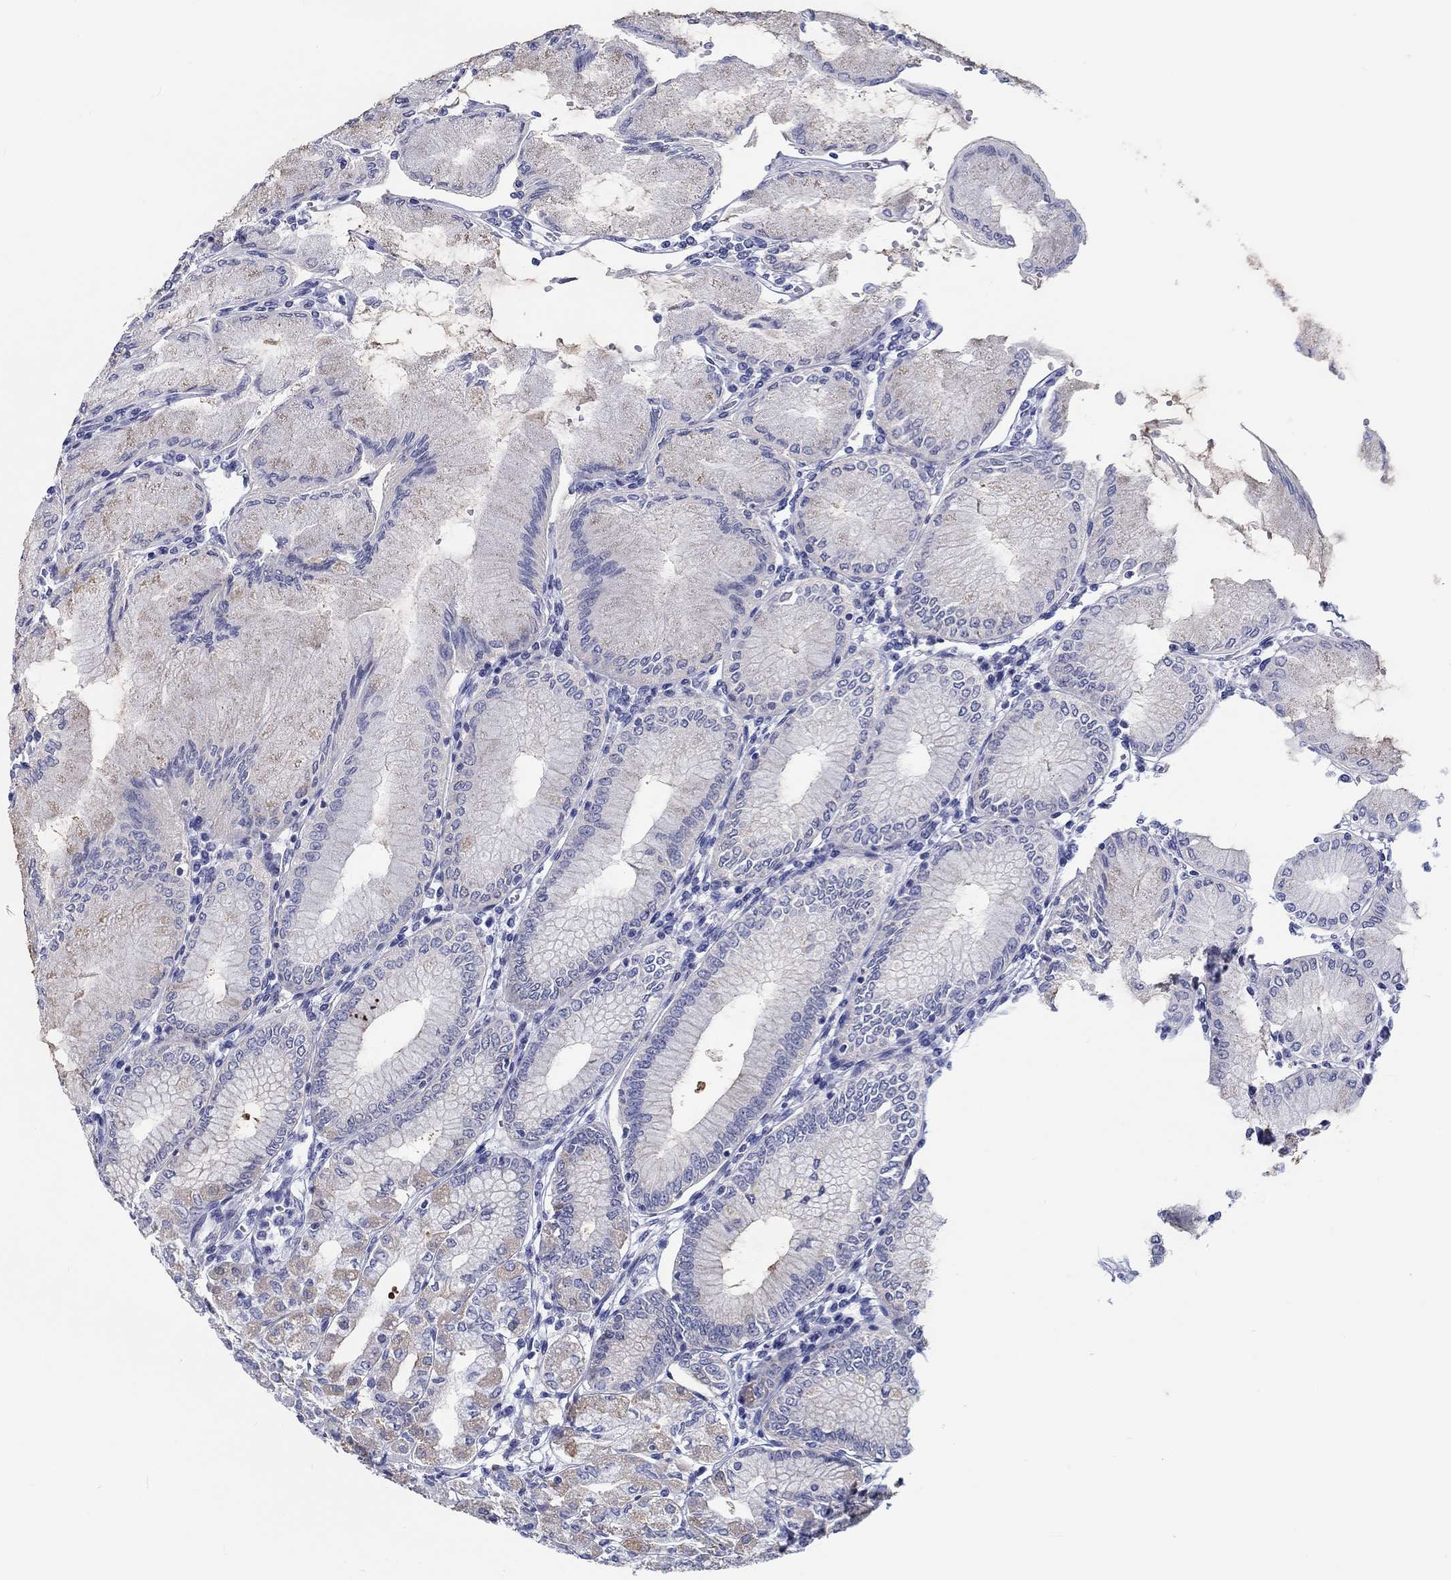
{"staining": {"intensity": "moderate", "quantity": "25%-75%", "location": "cytoplasmic/membranous"}, "tissue": "stomach", "cell_type": "Glandular cells", "image_type": "normal", "snomed": [{"axis": "morphology", "description": "Normal tissue, NOS"}, {"axis": "topography", "description": "Skeletal muscle"}, {"axis": "topography", "description": "Stomach"}], "caption": "A medium amount of moderate cytoplasmic/membranous positivity is seen in about 25%-75% of glandular cells in normal stomach. (DAB IHC, brown staining for protein, blue staining for nuclei).", "gene": "H1", "patient": {"sex": "female", "age": 57}}